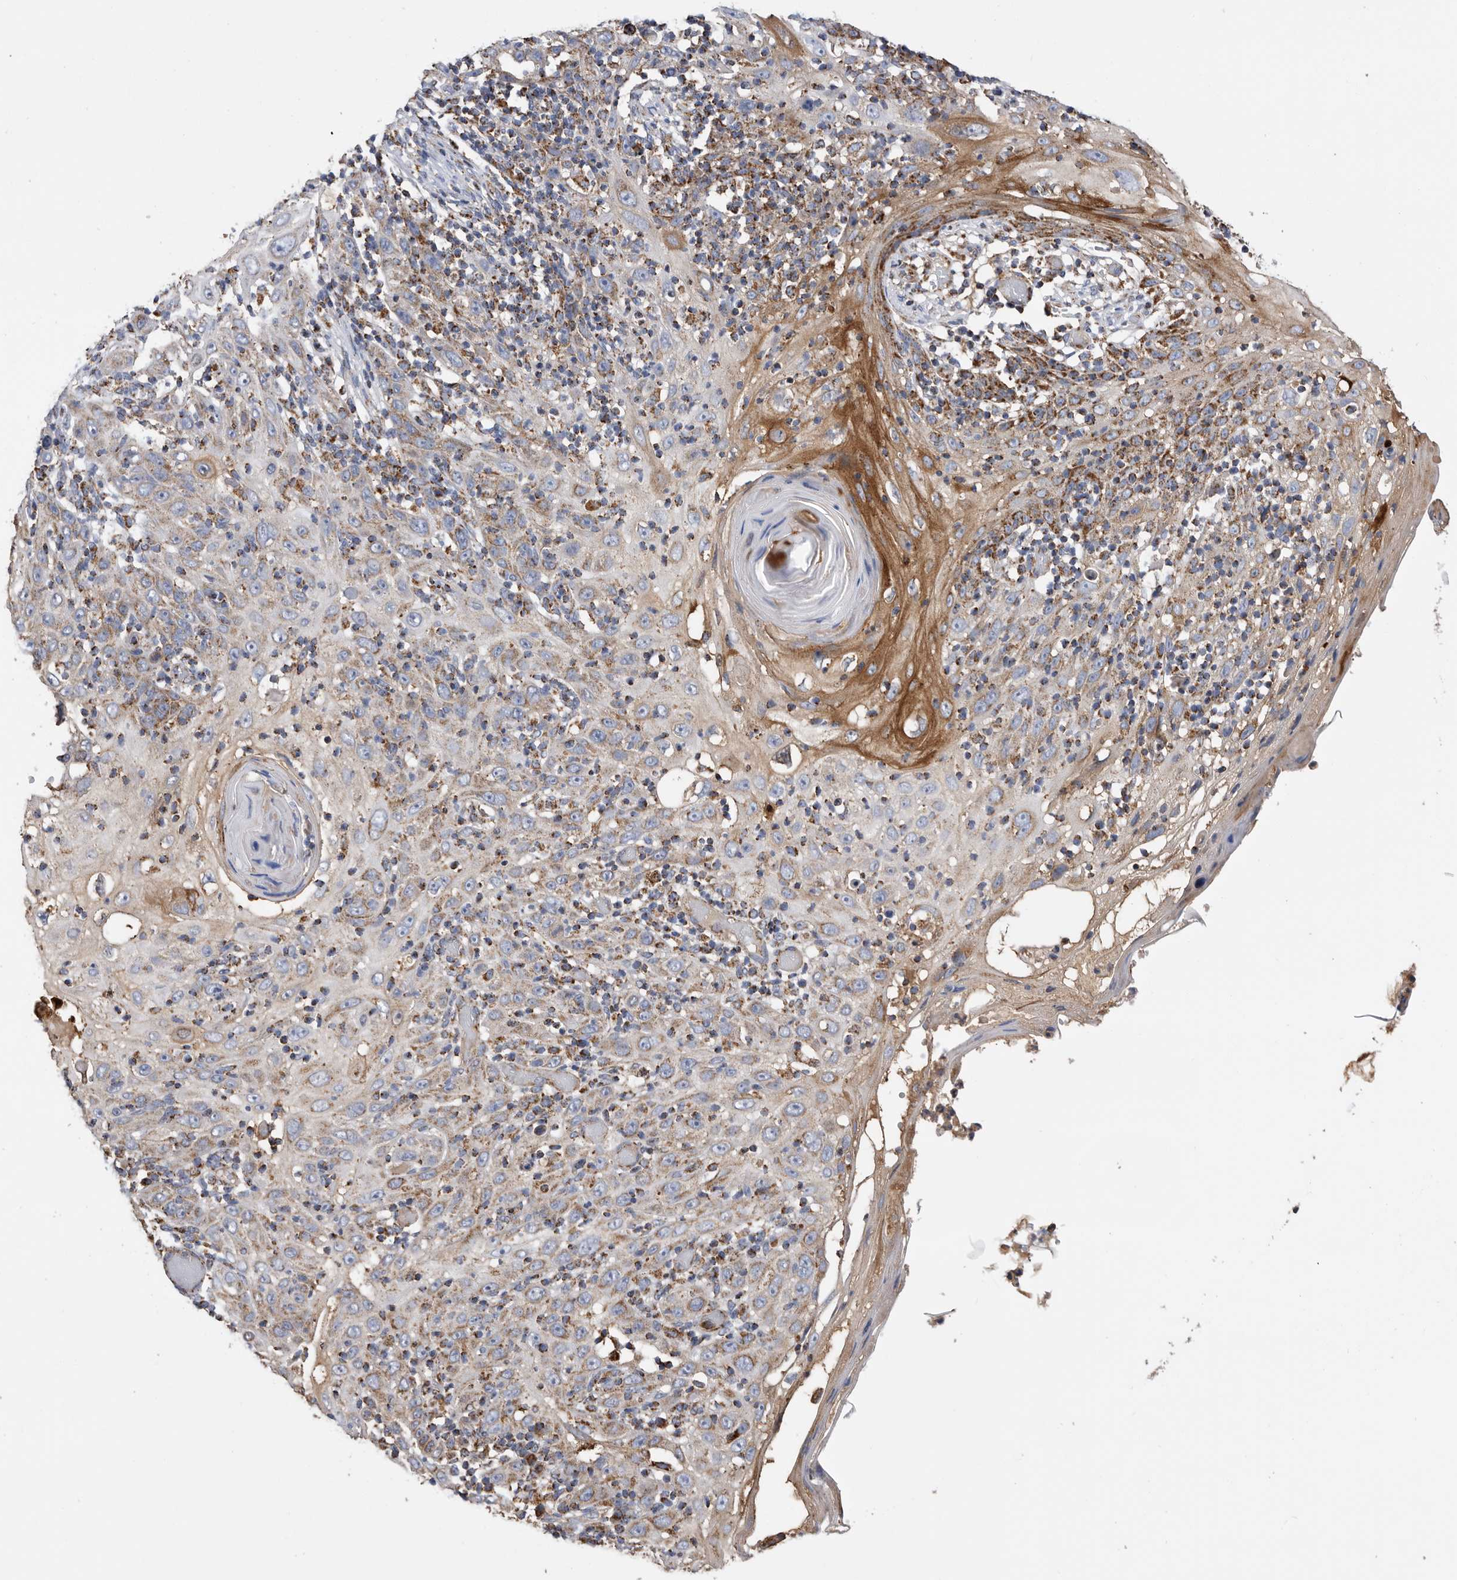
{"staining": {"intensity": "moderate", "quantity": "25%-75%", "location": "cytoplasmic/membranous"}, "tissue": "skin cancer", "cell_type": "Tumor cells", "image_type": "cancer", "snomed": [{"axis": "morphology", "description": "Squamous cell carcinoma, NOS"}, {"axis": "topography", "description": "Skin"}], "caption": "Immunohistochemistry (IHC) staining of skin squamous cell carcinoma, which exhibits medium levels of moderate cytoplasmic/membranous expression in approximately 25%-75% of tumor cells indicating moderate cytoplasmic/membranous protein staining. The staining was performed using DAB (brown) for protein detection and nuclei were counterstained in hematoxylin (blue).", "gene": "WFDC1", "patient": {"sex": "female", "age": 88}}